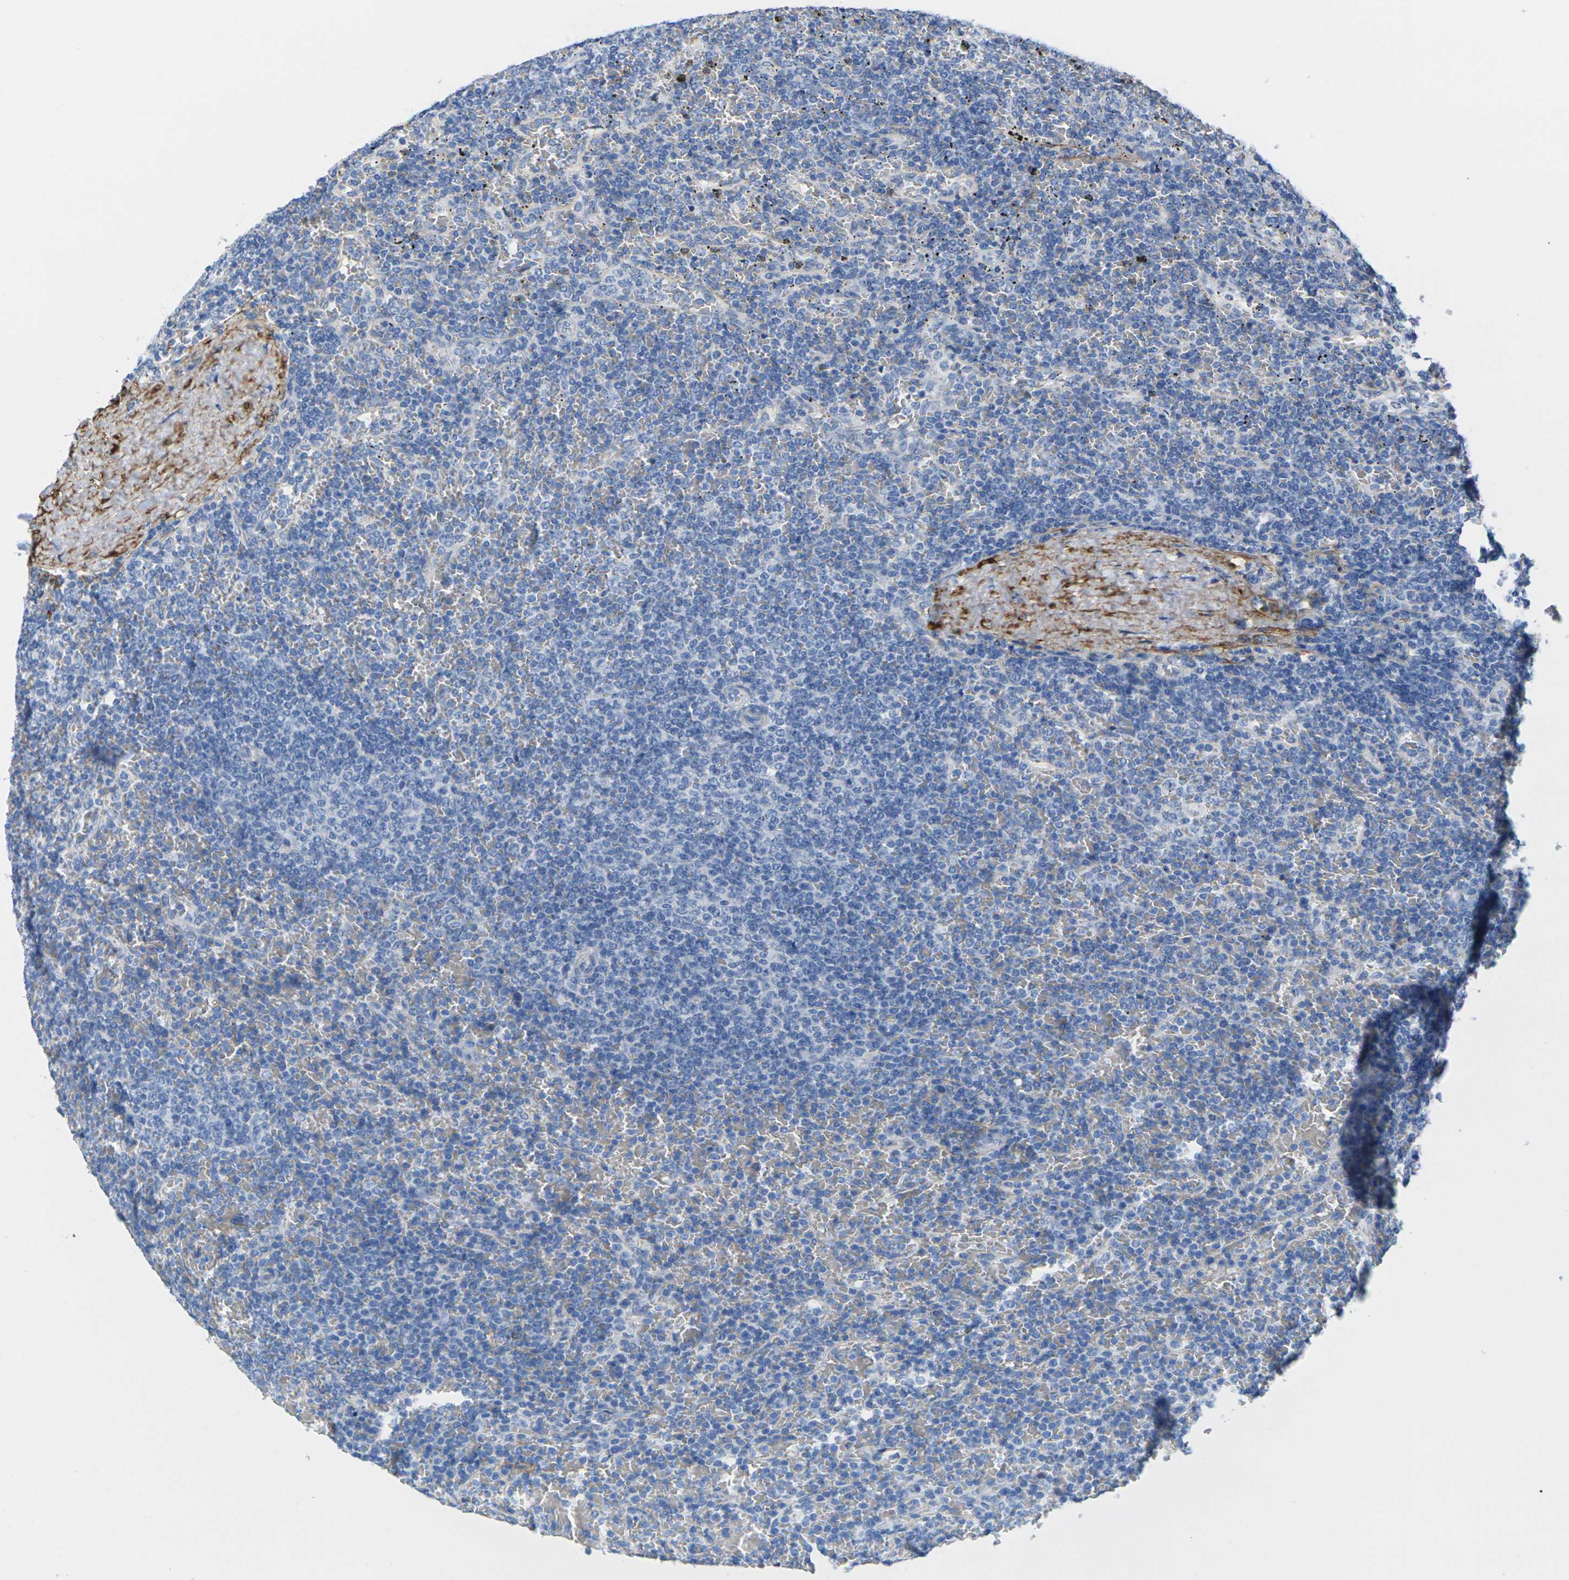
{"staining": {"intensity": "negative", "quantity": "none", "location": "none"}, "tissue": "lymphoma", "cell_type": "Tumor cells", "image_type": "cancer", "snomed": [{"axis": "morphology", "description": "Malignant lymphoma, non-Hodgkin's type, Low grade"}, {"axis": "topography", "description": "Spleen"}], "caption": "Tumor cells are negative for brown protein staining in lymphoma.", "gene": "CNN1", "patient": {"sex": "female", "age": 77}}